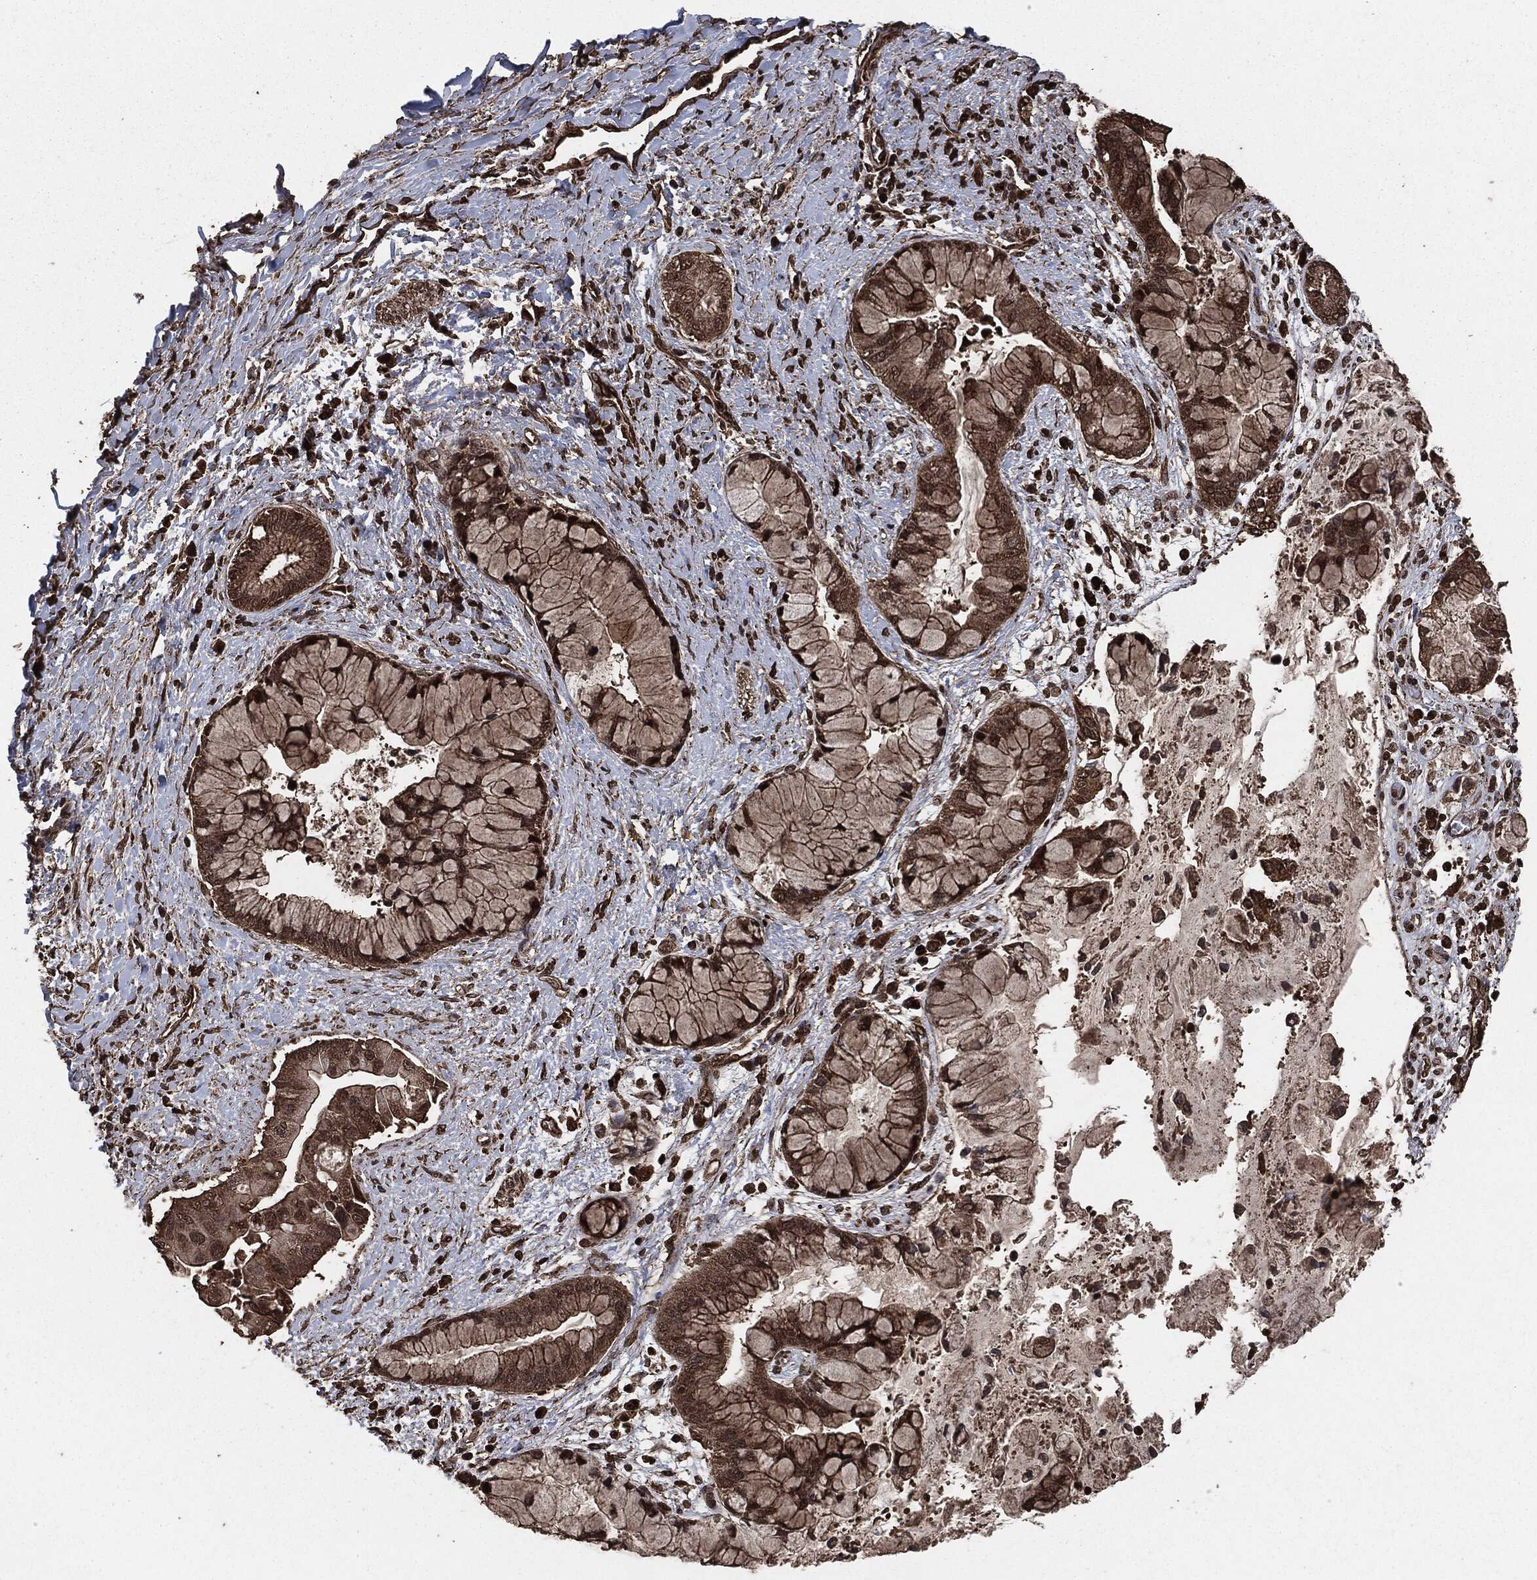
{"staining": {"intensity": "strong", "quantity": "25%-75%", "location": "cytoplasmic/membranous,nuclear"}, "tissue": "liver cancer", "cell_type": "Tumor cells", "image_type": "cancer", "snomed": [{"axis": "morphology", "description": "Normal tissue, NOS"}, {"axis": "morphology", "description": "Cholangiocarcinoma"}, {"axis": "topography", "description": "Liver"}, {"axis": "topography", "description": "Peripheral nerve tissue"}], "caption": "Liver cholangiocarcinoma tissue exhibits strong cytoplasmic/membranous and nuclear positivity in approximately 25%-75% of tumor cells, visualized by immunohistochemistry. (brown staining indicates protein expression, while blue staining denotes nuclei).", "gene": "EGFR", "patient": {"sex": "male", "age": 50}}